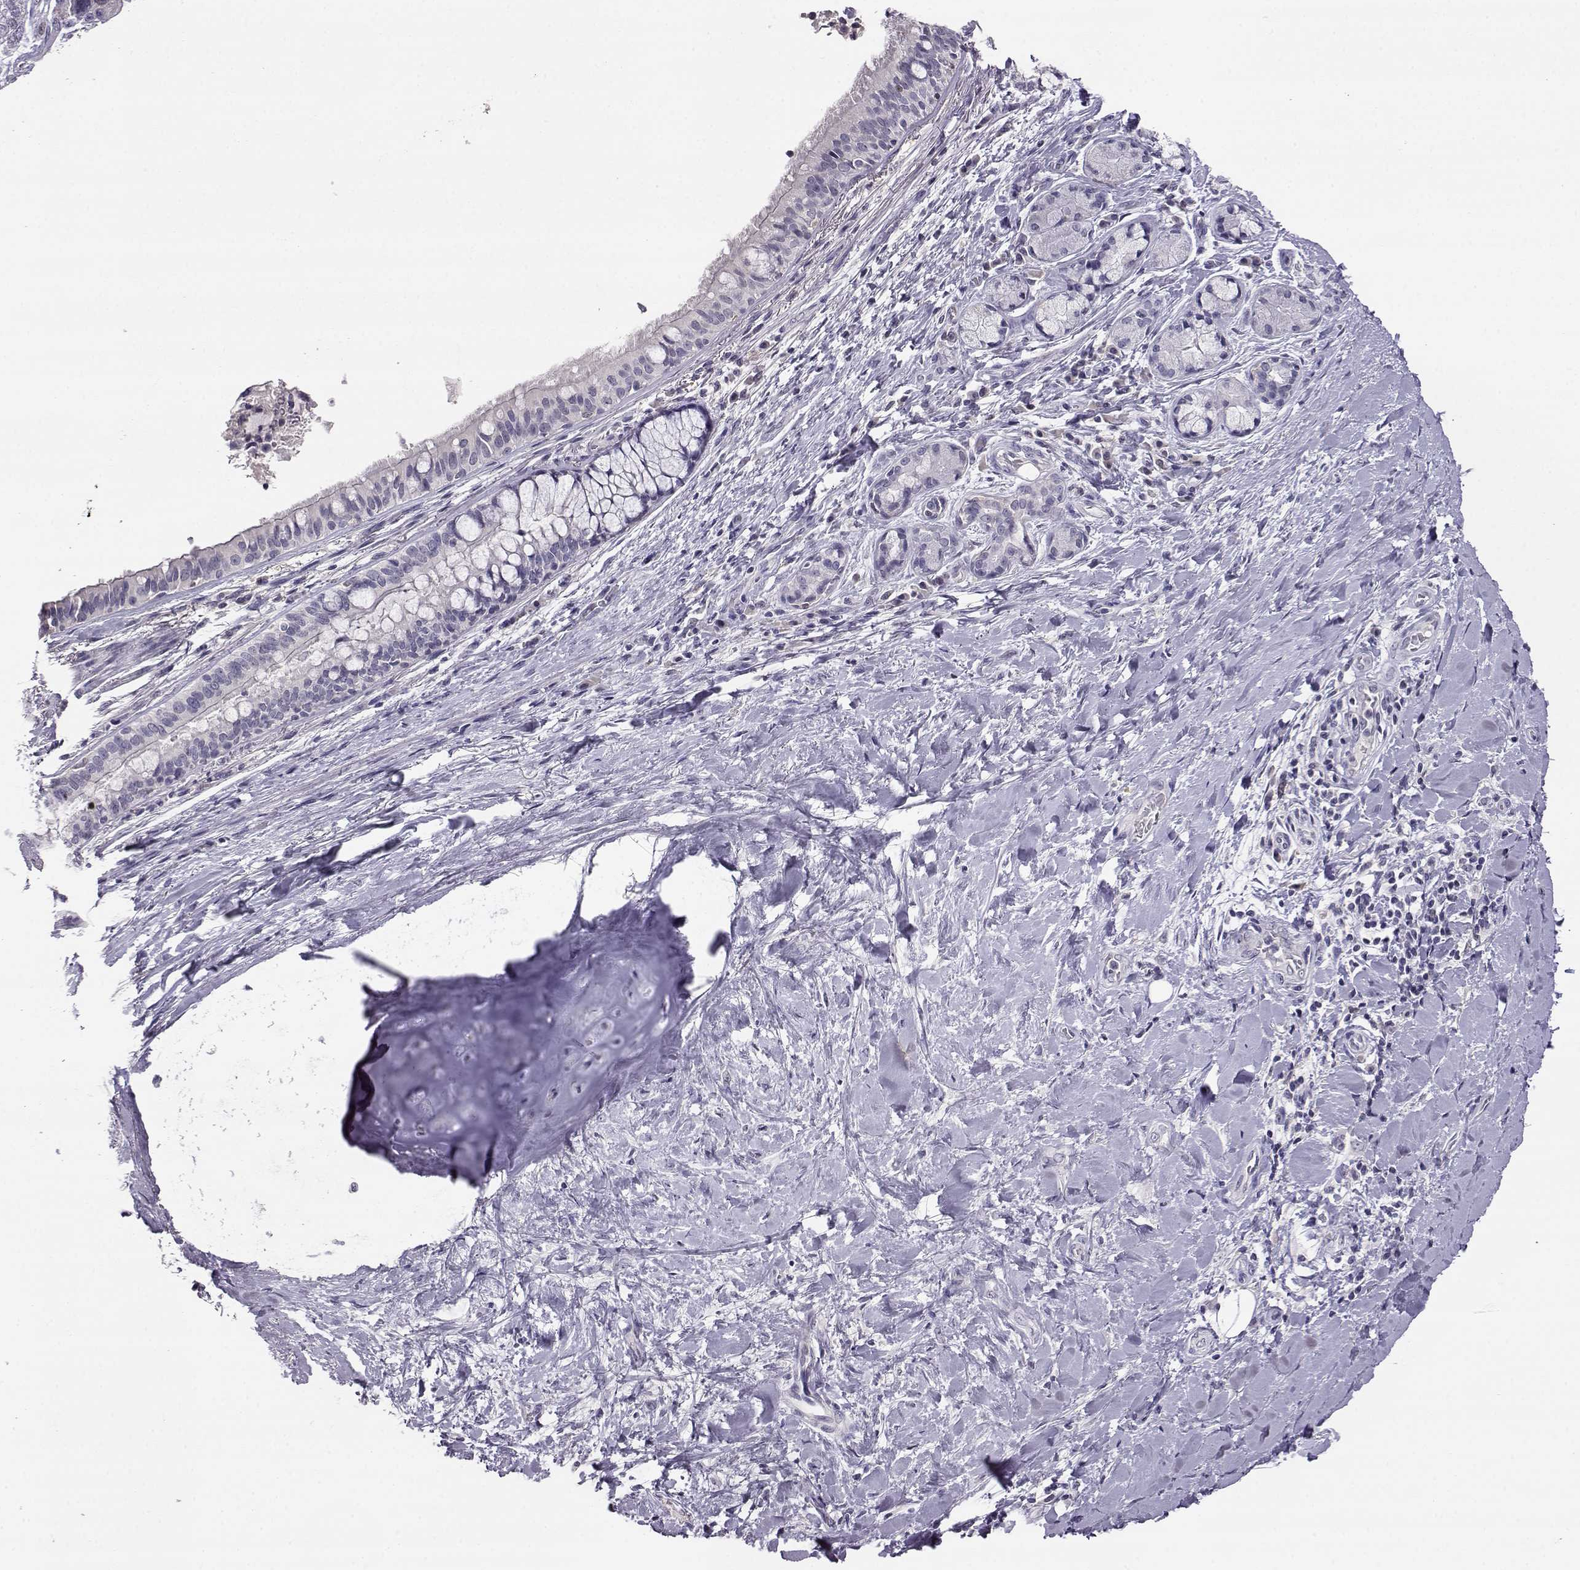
{"staining": {"intensity": "negative", "quantity": "none", "location": "none"}, "tissue": "bronchus", "cell_type": "Respiratory epithelial cells", "image_type": "normal", "snomed": [{"axis": "morphology", "description": "Normal tissue, NOS"}, {"axis": "morphology", "description": "Squamous cell carcinoma, NOS"}, {"axis": "topography", "description": "Bronchus"}, {"axis": "topography", "description": "Lung"}], "caption": "A histopathology image of human bronchus is negative for staining in respiratory epithelial cells.", "gene": "AKR1B1", "patient": {"sex": "male", "age": 69}}